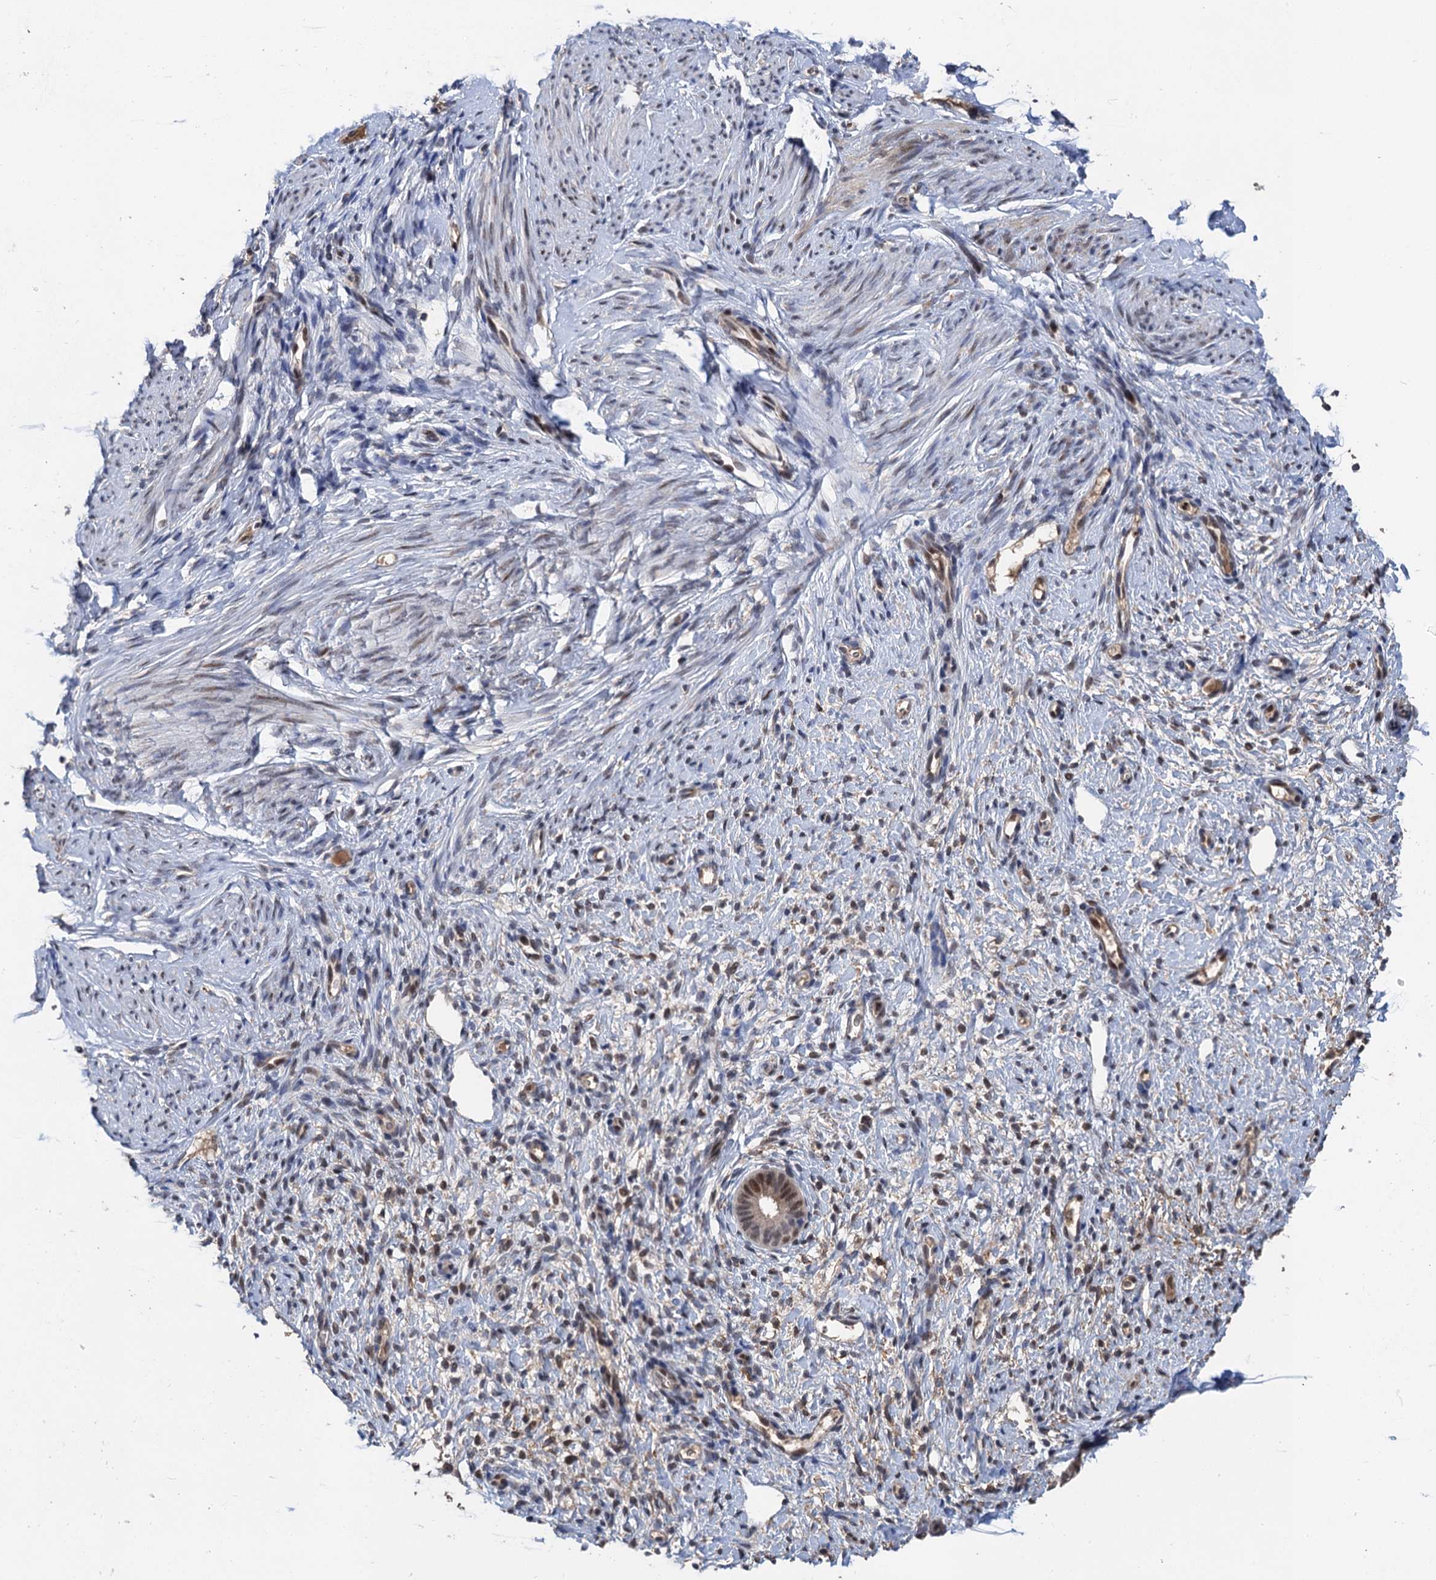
{"staining": {"intensity": "negative", "quantity": "none", "location": "none"}, "tissue": "endometrium", "cell_type": "Cells in endometrial stroma", "image_type": "normal", "snomed": [{"axis": "morphology", "description": "Normal tissue, NOS"}, {"axis": "topography", "description": "Endometrium"}], "caption": "A high-resolution photomicrograph shows immunohistochemistry (IHC) staining of unremarkable endometrium, which demonstrates no significant expression in cells in endometrial stroma.", "gene": "TSEN34", "patient": {"sex": "female", "age": 65}}